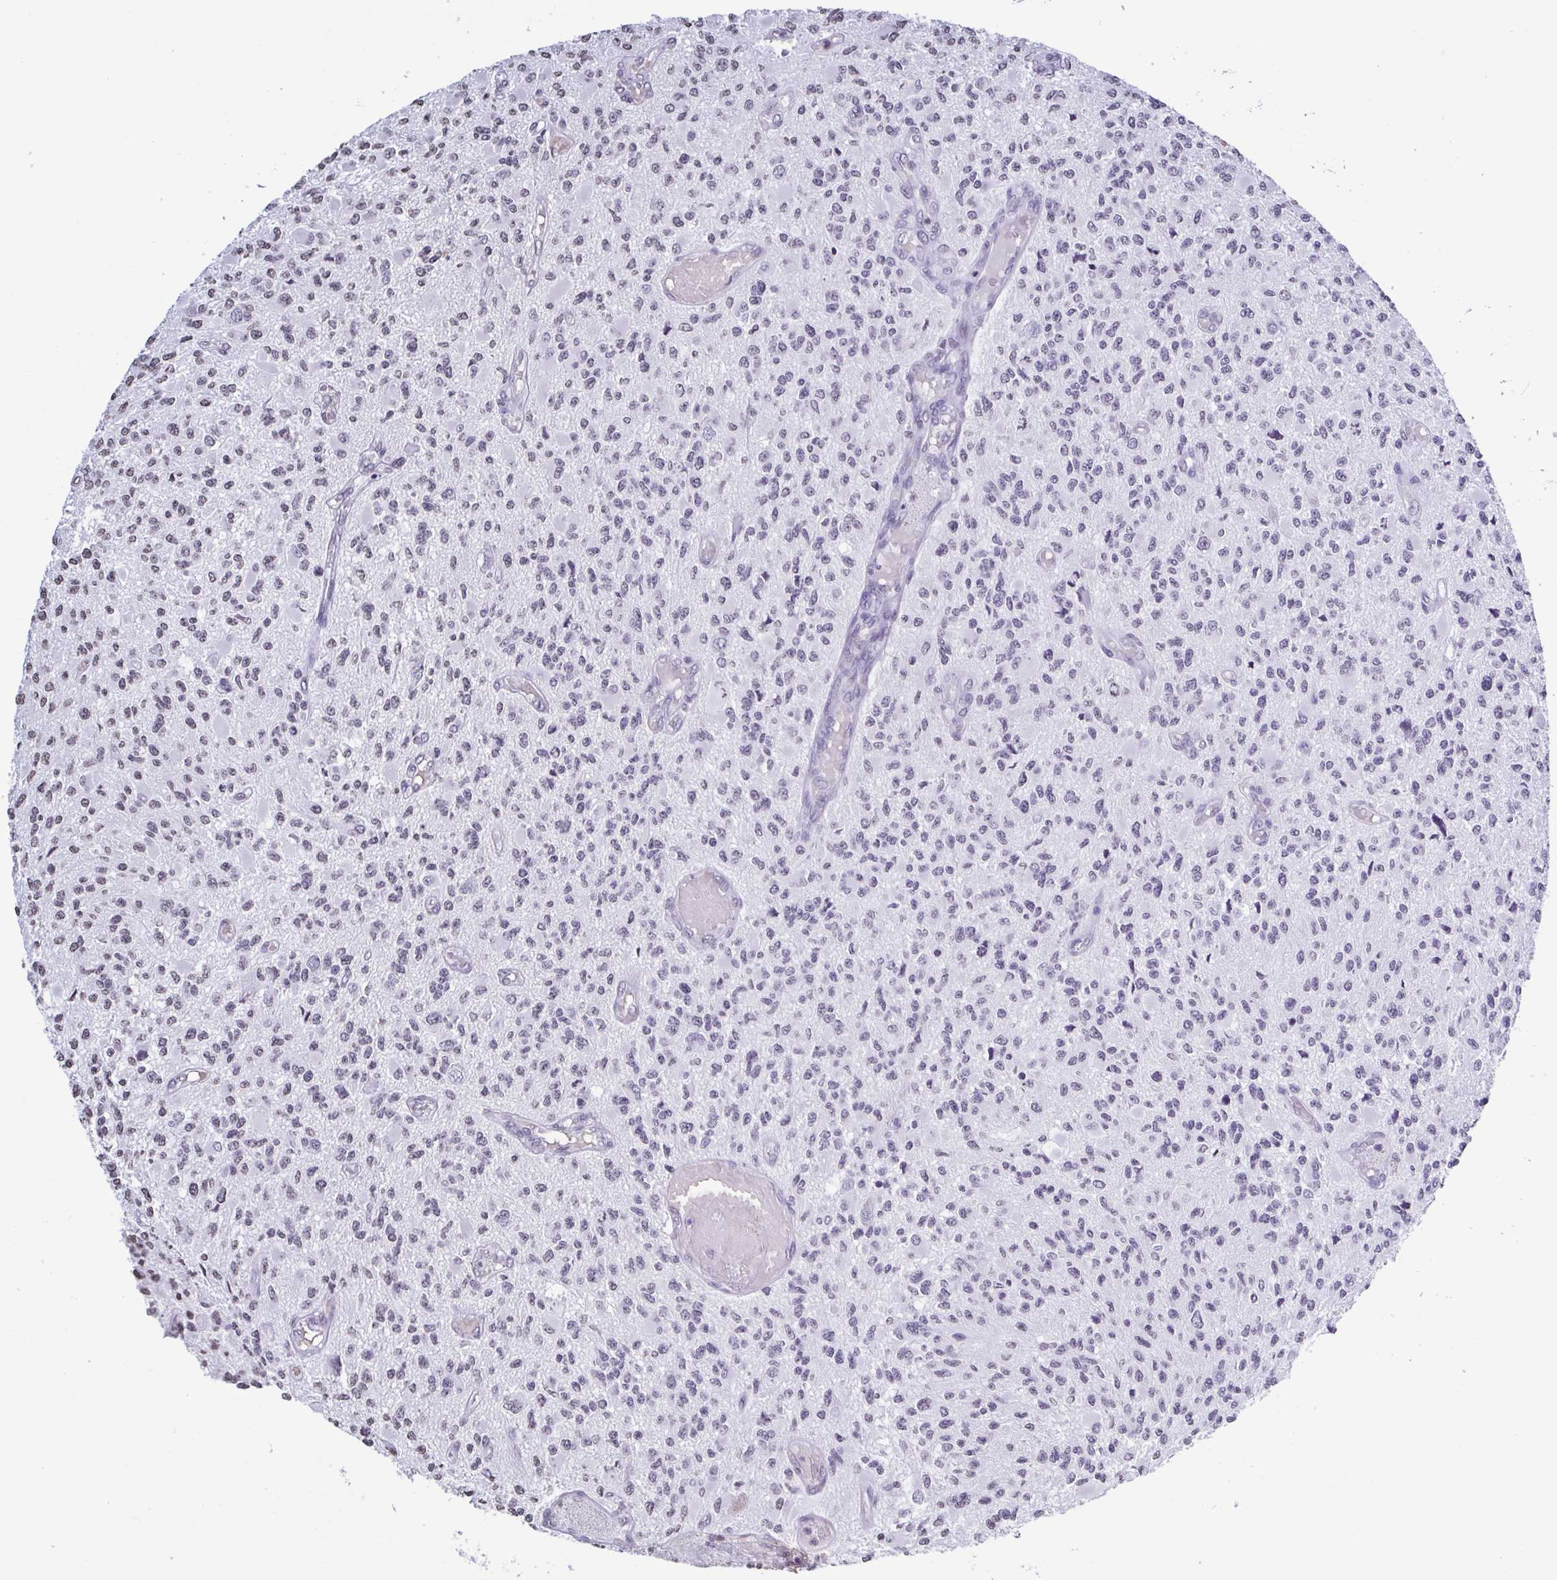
{"staining": {"intensity": "negative", "quantity": "none", "location": "none"}, "tissue": "glioma", "cell_type": "Tumor cells", "image_type": "cancer", "snomed": [{"axis": "morphology", "description": "Glioma, malignant, High grade"}, {"axis": "topography", "description": "Brain"}], "caption": "The photomicrograph shows no staining of tumor cells in glioma.", "gene": "VCY1B", "patient": {"sex": "female", "age": 63}}